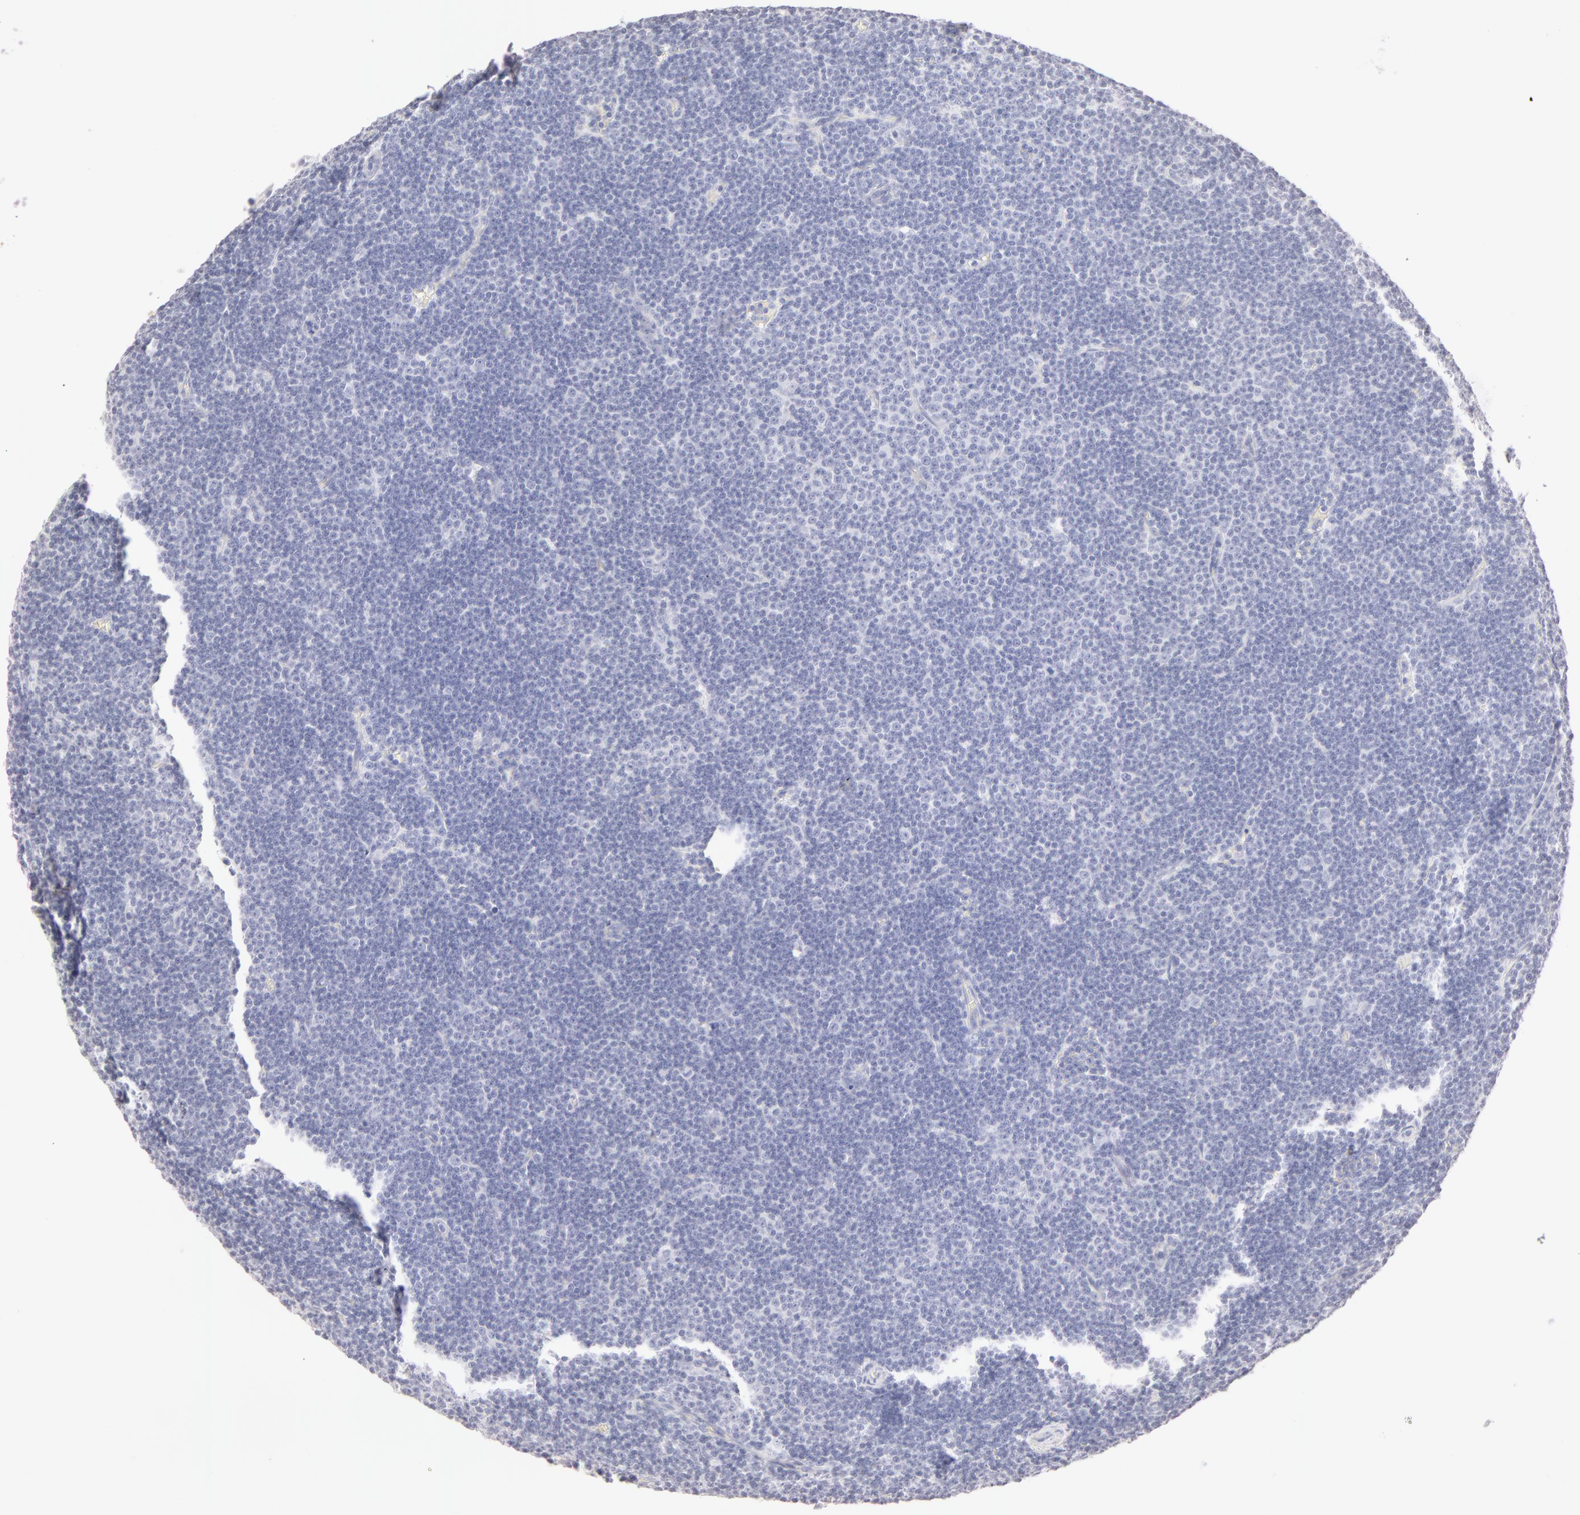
{"staining": {"intensity": "negative", "quantity": "none", "location": "none"}, "tissue": "lymphoma", "cell_type": "Tumor cells", "image_type": "cancer", "snomed": [{"axis": "morphology", "description": "Malignant lymphoma, non-Hodgkin's type, Low grade"}, {"axis": "topography", "description": "Lymph node"}], "caption": "Immunohistochemistry photomicrograph of human low-grade malignant lymphoma, non-Hodgkin's type stained for a protein (brown), which reveals no positivity in tumor cells. The staining is performed using DAB brown chromogen with nuclei counter-stained in using hematoxylin.", "gene": "LGALS7B", "patient": {"sex": "male", "age": 57}}